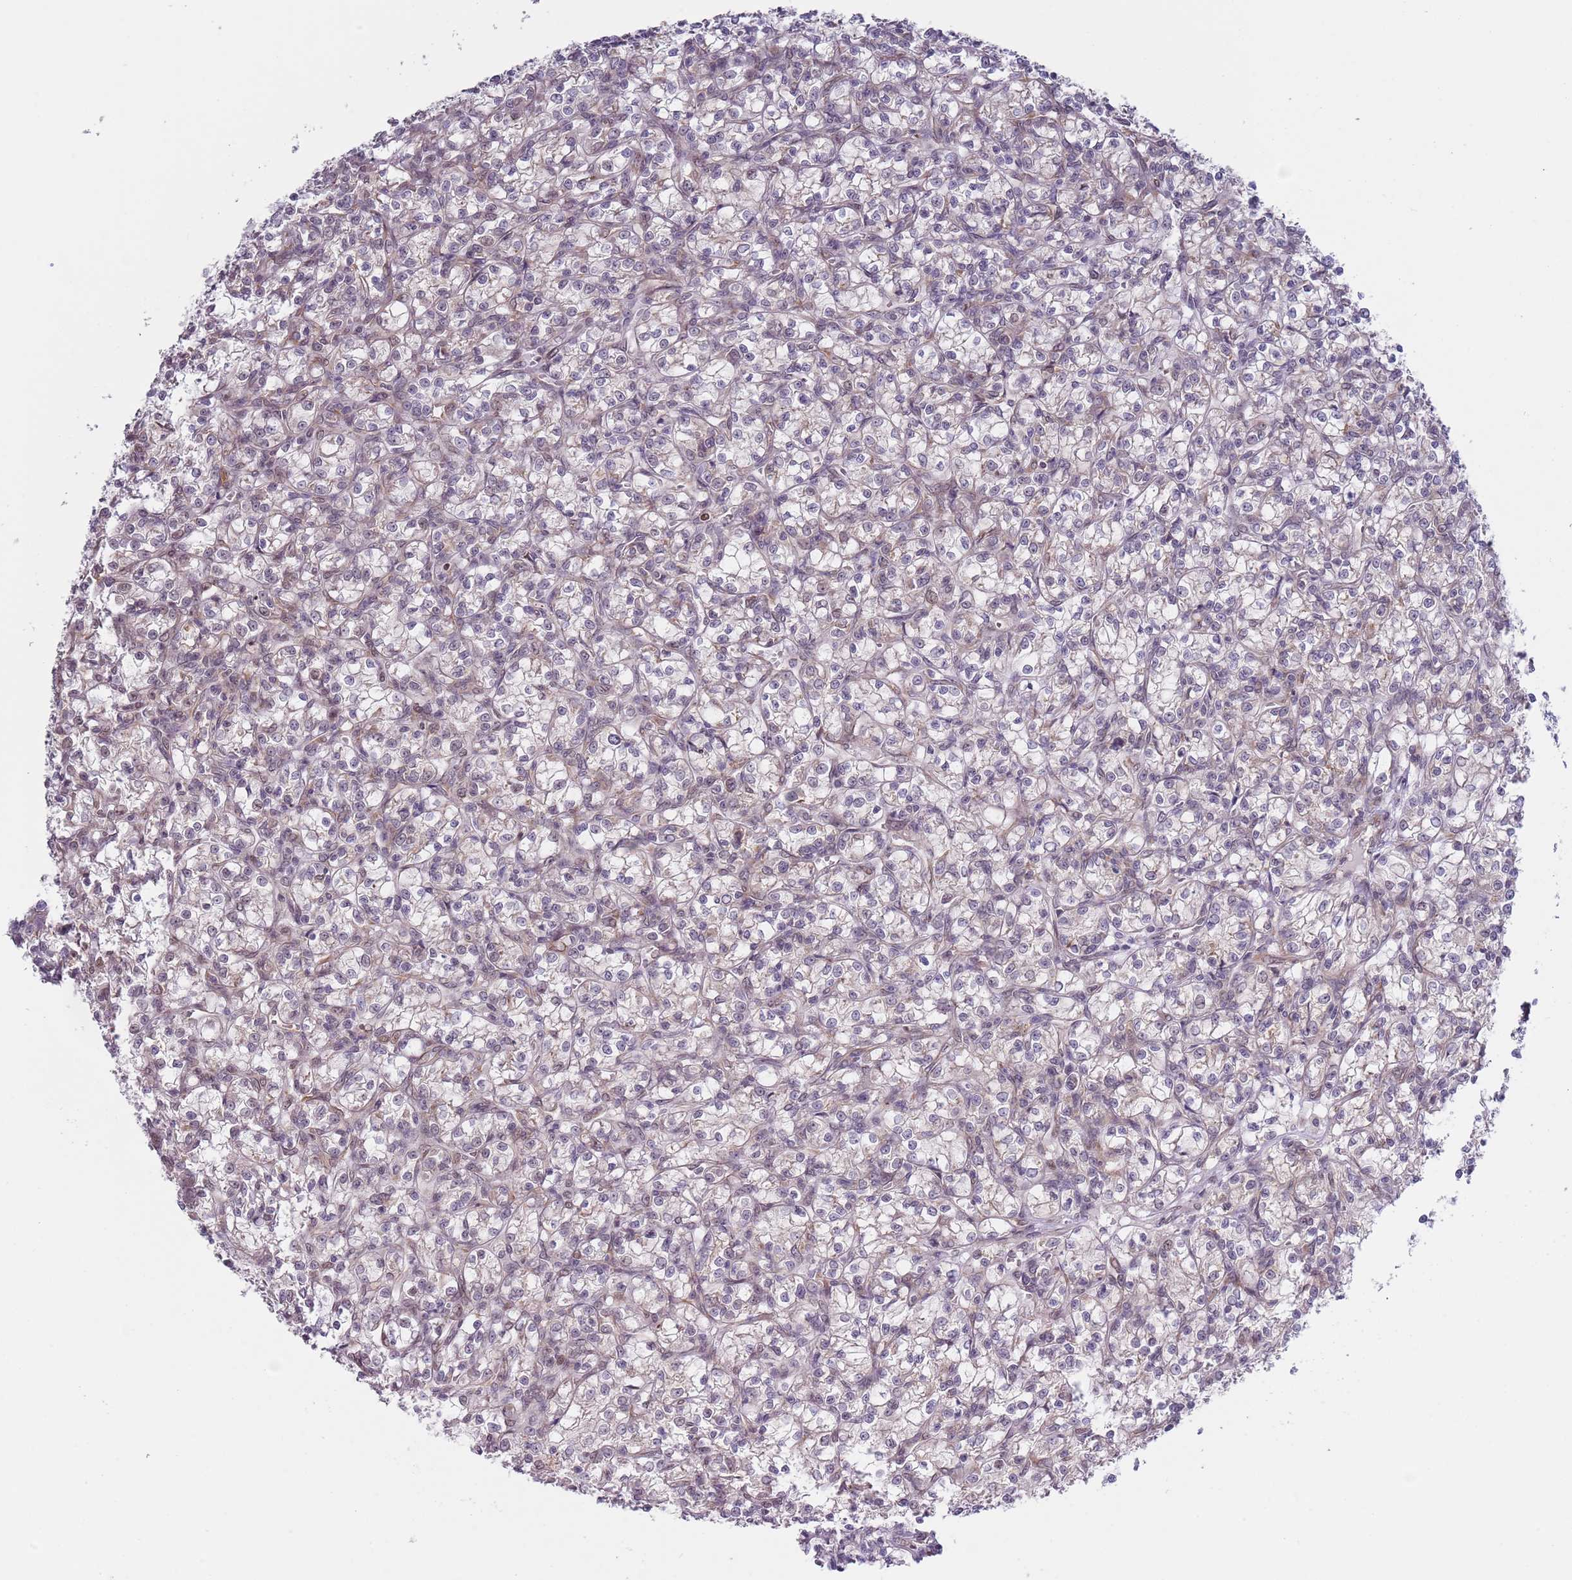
{"staining": {"intensity": "negative", "quantity": "none", "location": "none"}, "tissue": "renal cancer", "cell_type": "Tumor cells", "image_type": "cancer", "snomed": [{"axis": "morphology", "description": "Adenocarcinoma, NOS"}, {"axis": "topography", "description": "Kidney"}], "caption": "High magnification brightfield microscopy of renal cancer (adenocarcinoma) stained with DAB (brown) and counterstained with hematoxylin (blue): tumor cells show no significant positivity.", "gene": "SLC25A32", "patient": {"sex": "female", "age": 59}}